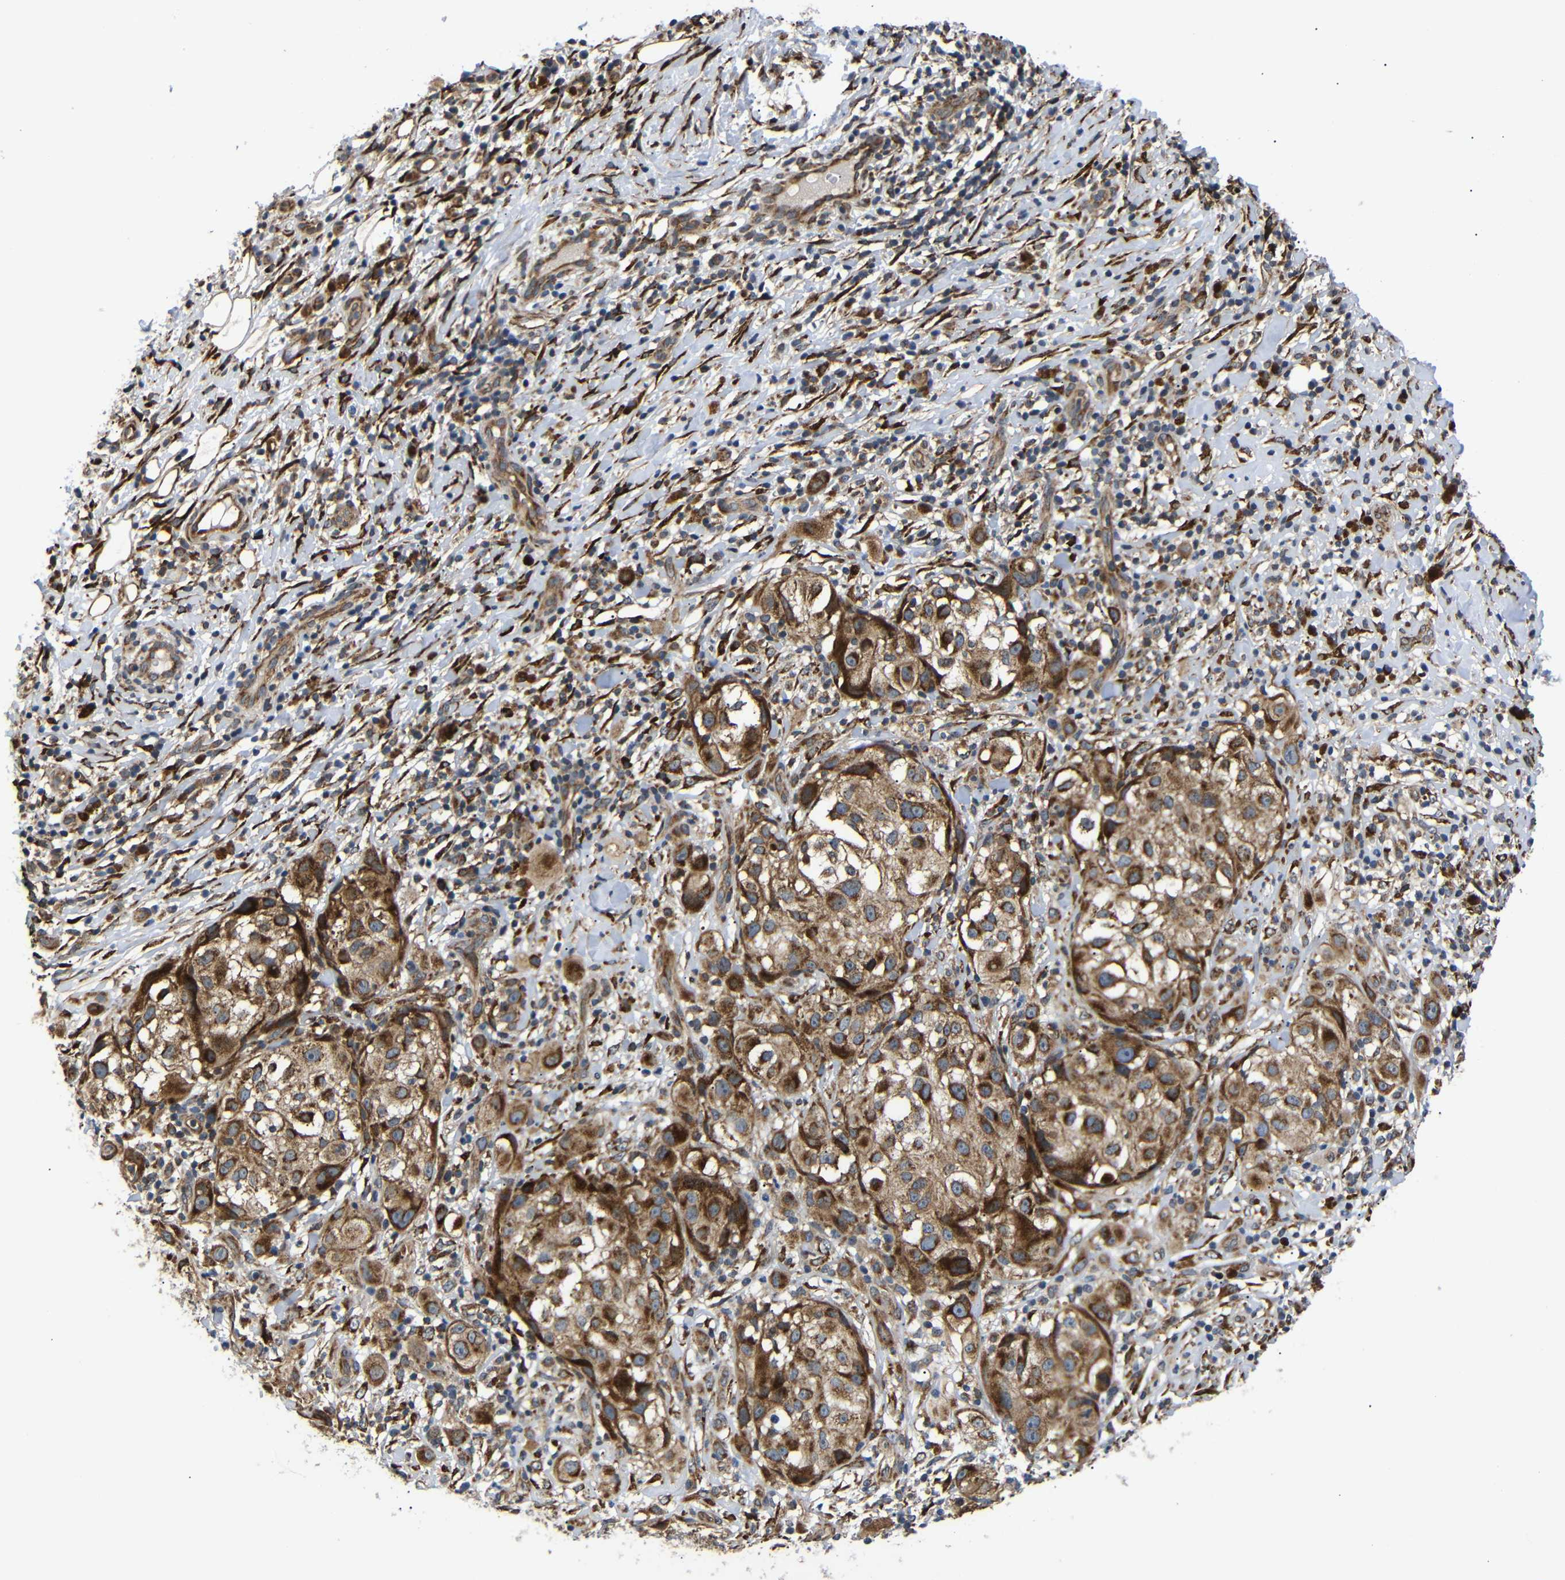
{"staining": {"intensity": "strong", "quantity": ">75%", "location": "cytoplasmic/membranous"}, "tissue": "melanoma", "cell_type": "Tumor cells", "image_type": "cancer", "snomed": [{"axis": "morphology", "description": "Necrosis, NOS"}, {"axis": "morphology", "description": "Malignant melanoma, NOS"}, {"axis": "topography", "description": "Skin"}], "caption": "About >75% of tumor cells in malignant melanoma reveal strong cytoplasmic/membranous protein positivity as visualized by brown immunohistochemical staining.", "gene": "KANK4", "patient": {"sex": "female", "age": 87}}